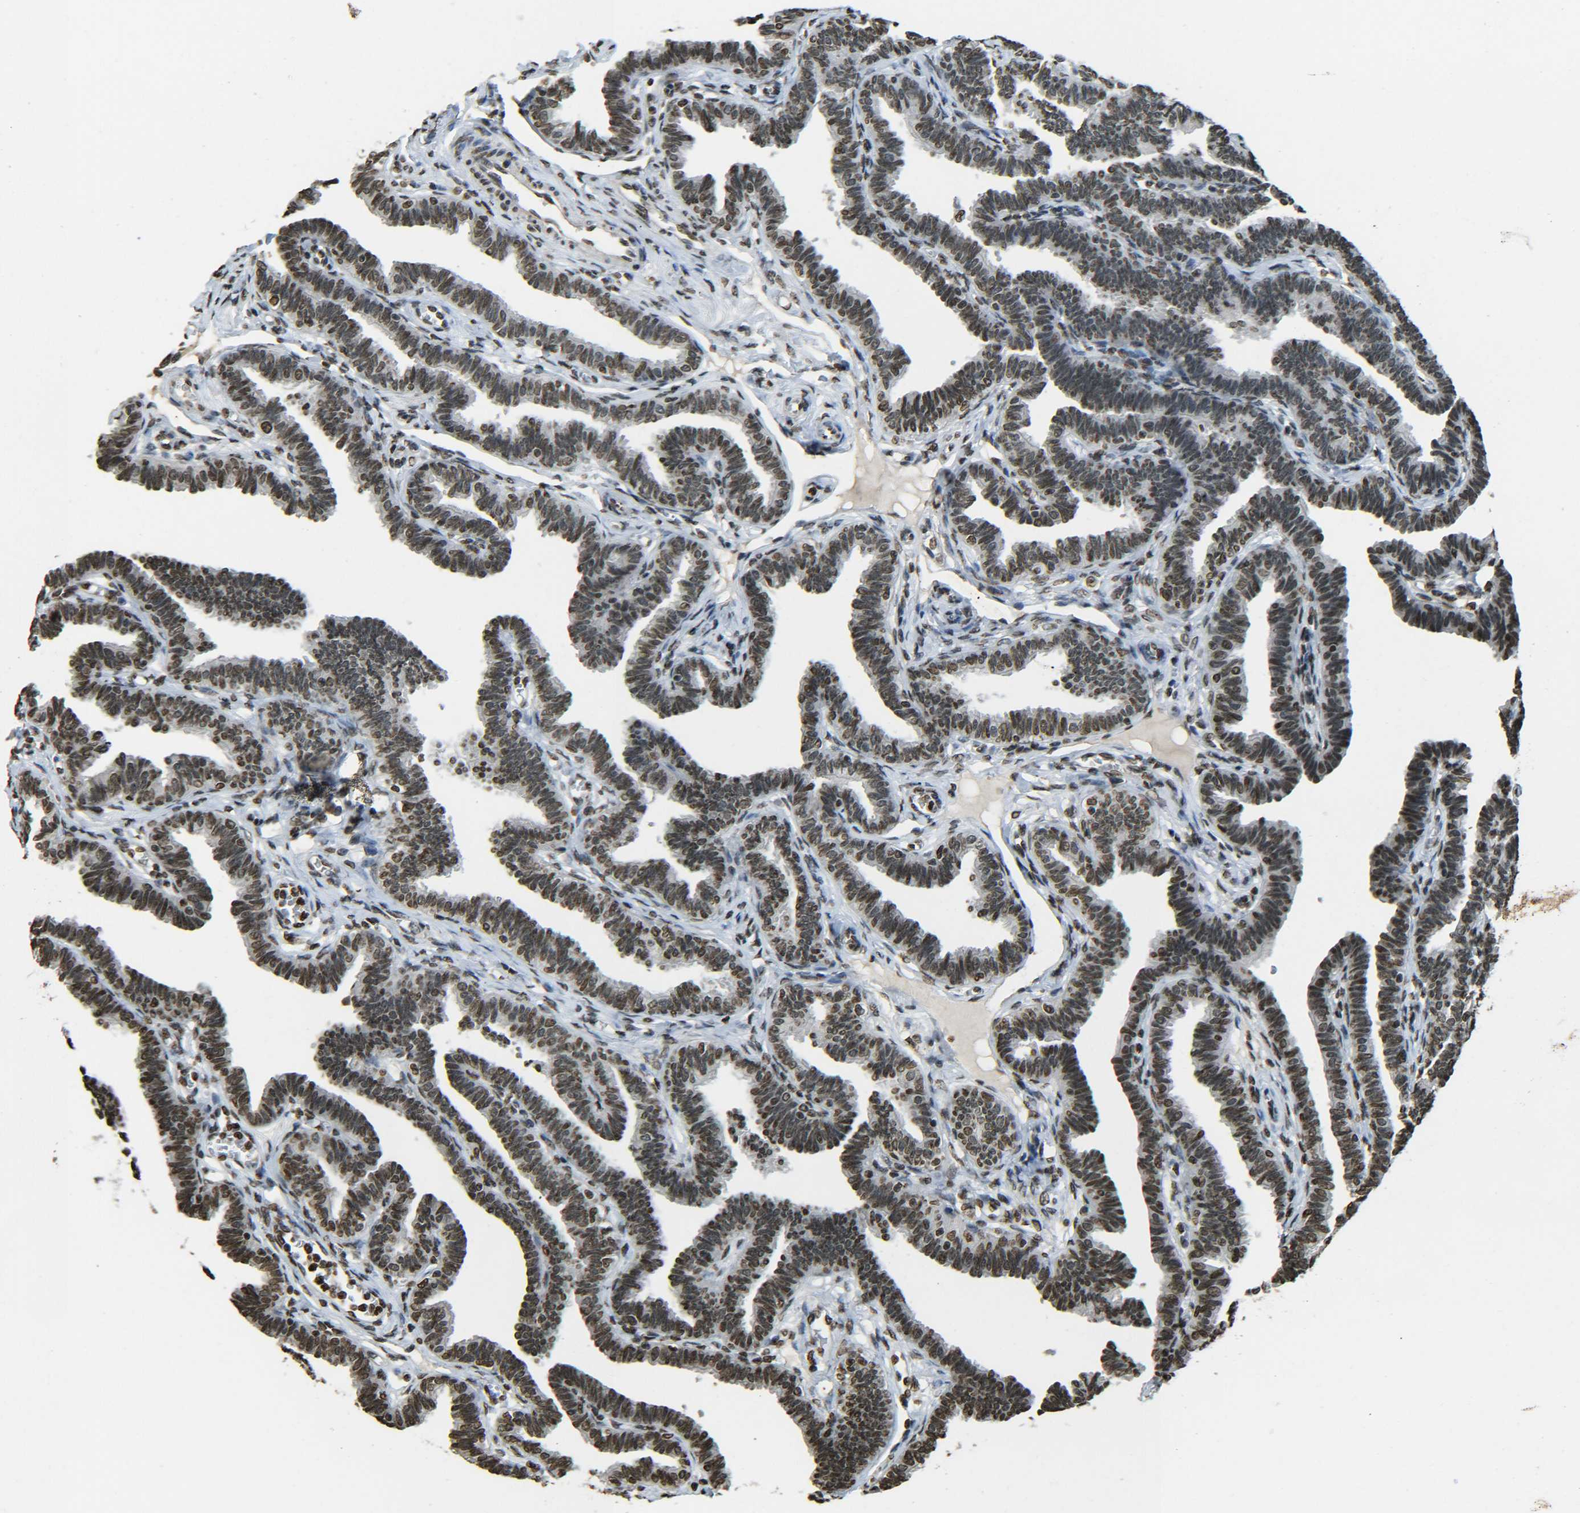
{"staining": {"intensity": "moderate", "quantity": ">75%", "location": "nuclear"}, "tissue": "fallopian tube", "cell_type": "Glandular cells", "image_type": "normal", "snomed": [{"axis": "morphology", "description": "Normal tissue, NOS"}, {"axis": "topography", "description": "Fallopian tube"}, {"axis": "topography", "description": "Ovary"}], "caption": "A high-resolution histopathology image shows IHC staining of unremarkable fallopian tube, which exhibits moderate nuclear positivity in about >75% of glandular cells.", "gene": "H4C16", "patient": {"sex": "female", "age": 23}}